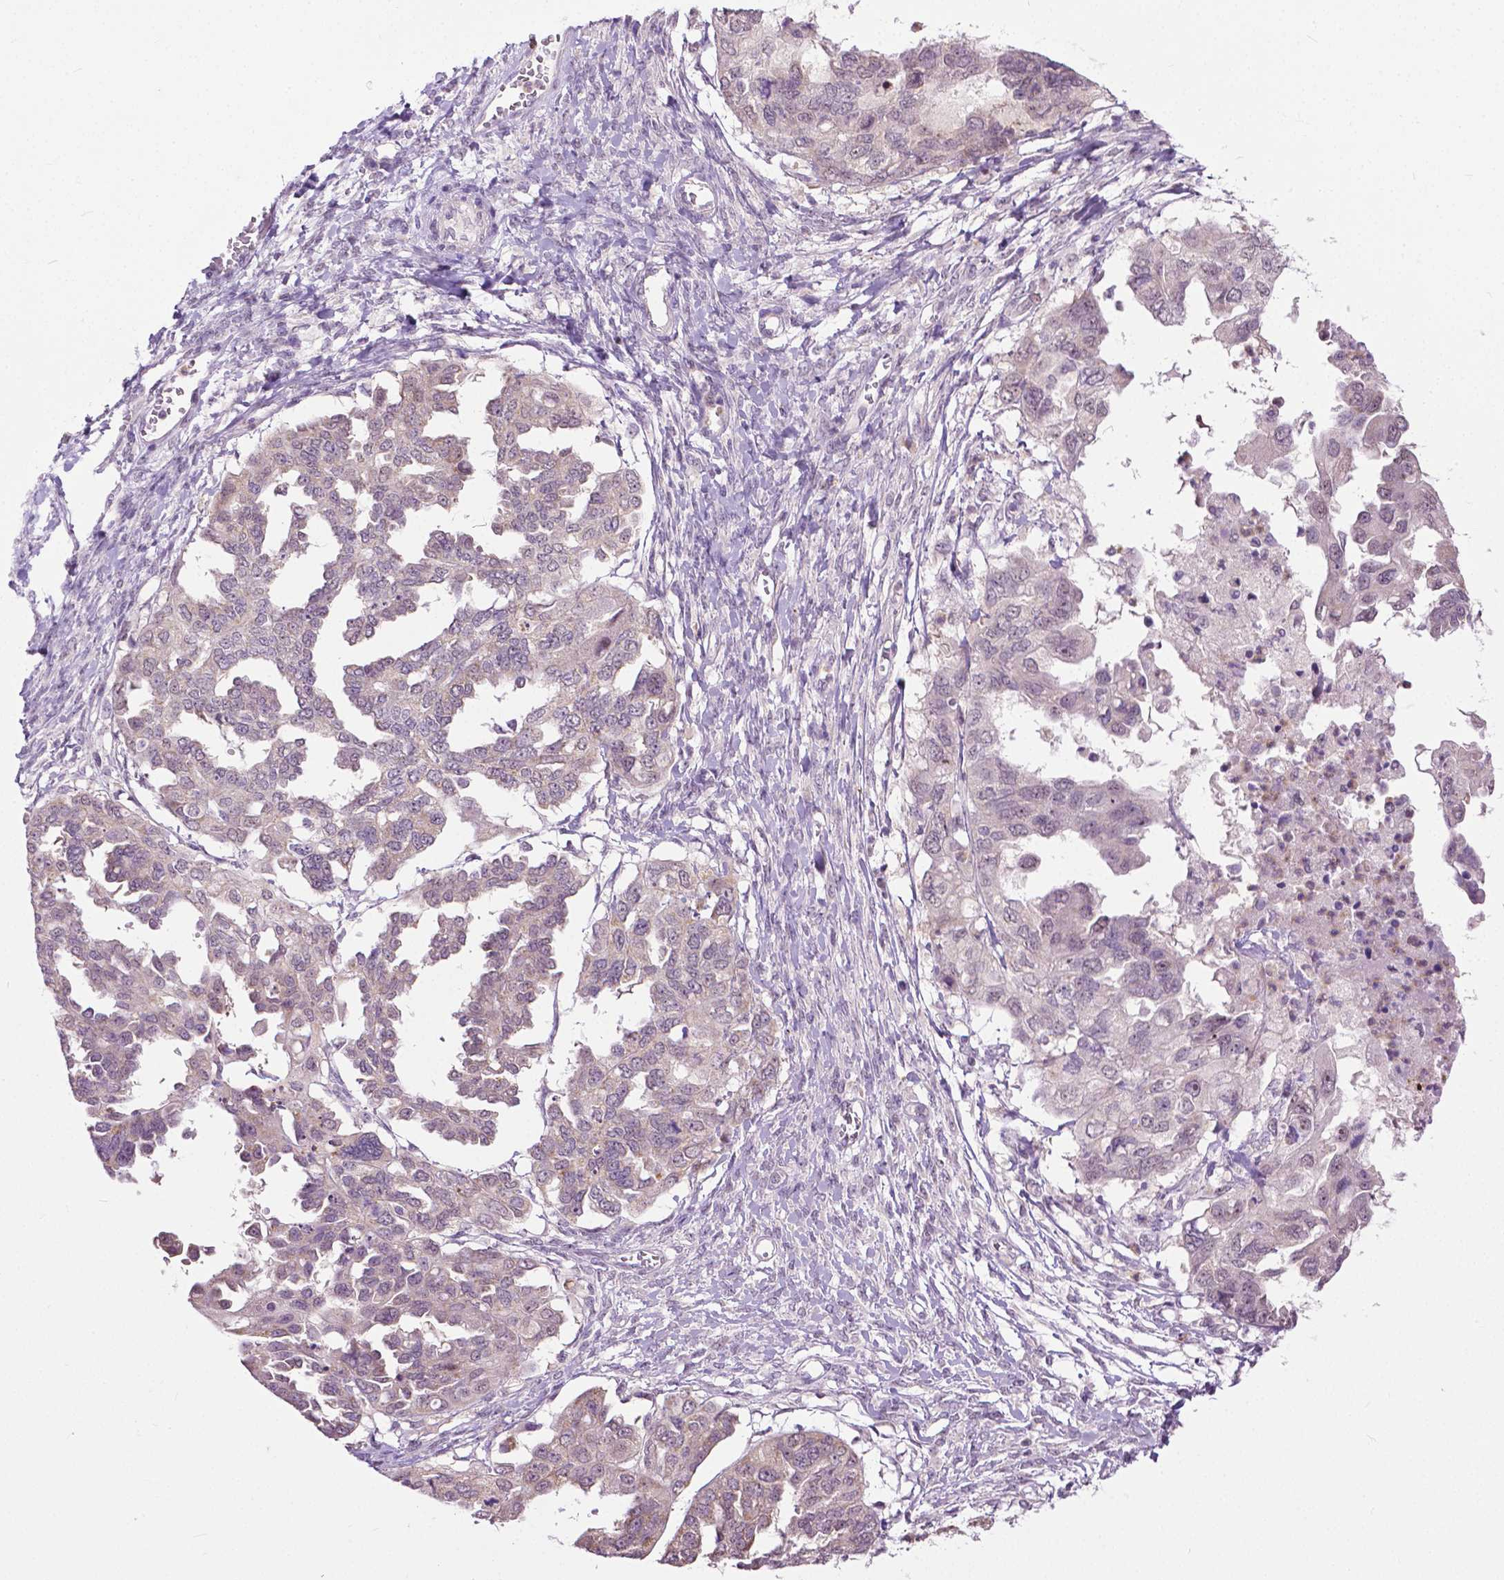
{"staining": {"intensity": "weak", "quantity": "25%-75%", "location": "cytoplasmic/membranous"}, "tissue": "ovarian cancer", "cell_type": "Tumor cells", "image_type": "cancer", "snomed": [{"axis": "morphology", "description": "Cystadenocarcinoma, serous, NOS"}, {"axis": "topography", "description": "Ovary"}], "caption": "This image reveals immunohistochemistry (IHC) staining of human ovarian serous cystadenocarcinoma, with low weak cytoplasmic/membranous positivity in about 25%-75% of tumor cells.", "gene": "TTC9B", "patient": {"sex": "female", "age": 53}}